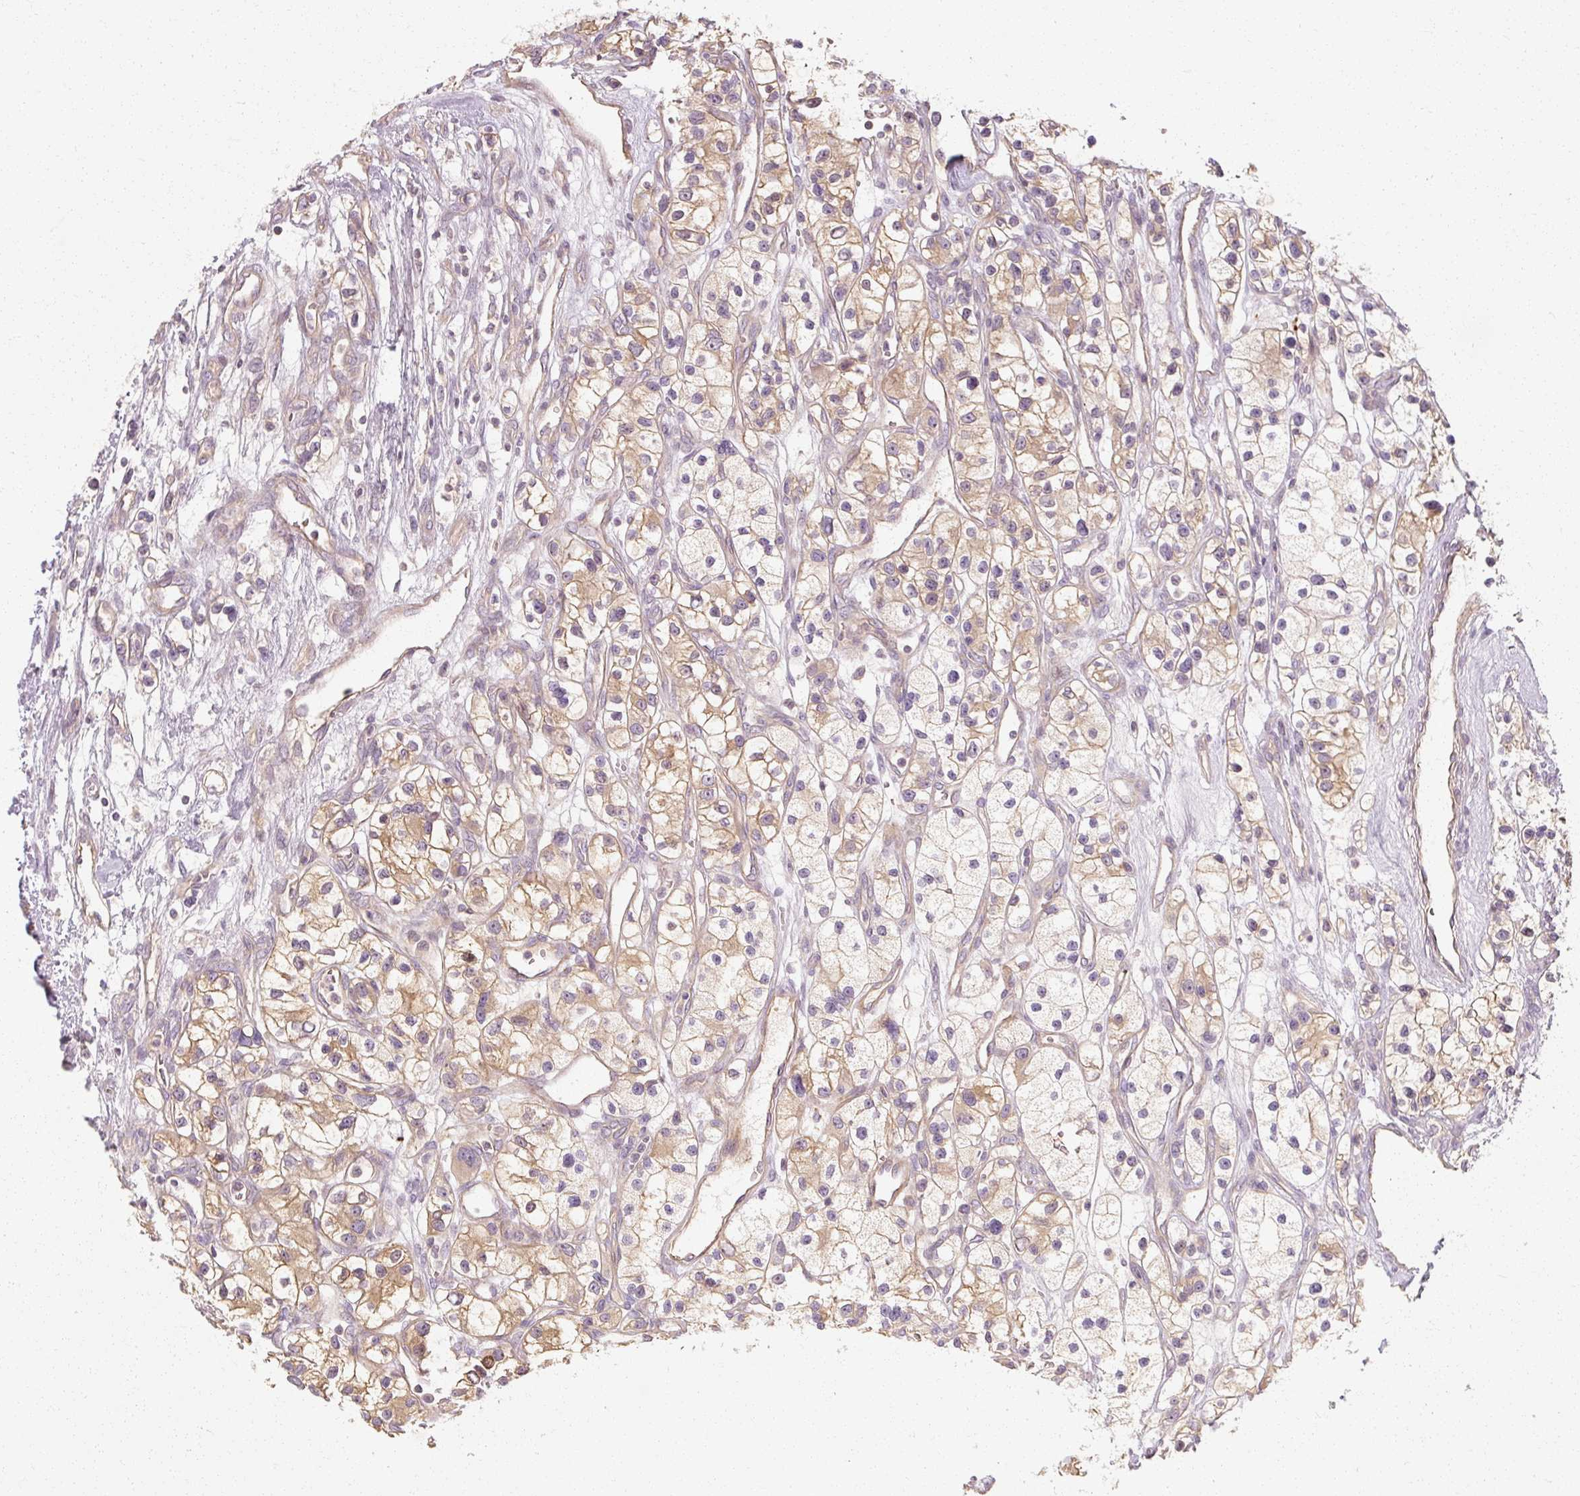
{"staining": {"intensity": "moderate", "quantity": "25%-75%", "location": "cytoplasmic/membranous"}, "tissue": "renal cancer", "cell_type": "Tumor cells", "image_type": "cancer", "snomed": [{"axis": "morphology", "description": "Adenocarcinoma, NOS"}, {"axis": "topography", "description": "Kidney"}], "caption": "IHC staining of renal cancer (adenocarcinoma), which displays medium levels of moderate cytoplasmic/membranous positivity in approximately 25%-75% of tumor cells indicating moderate cytoplasmic/membranous protein staining. The staining was performed using DAB (brown) for protein detection and nuclei were counterstained in hematoxylin (blue).", "gene": "RB1CC1", "patient": {"sex": "female", "age": 57}}